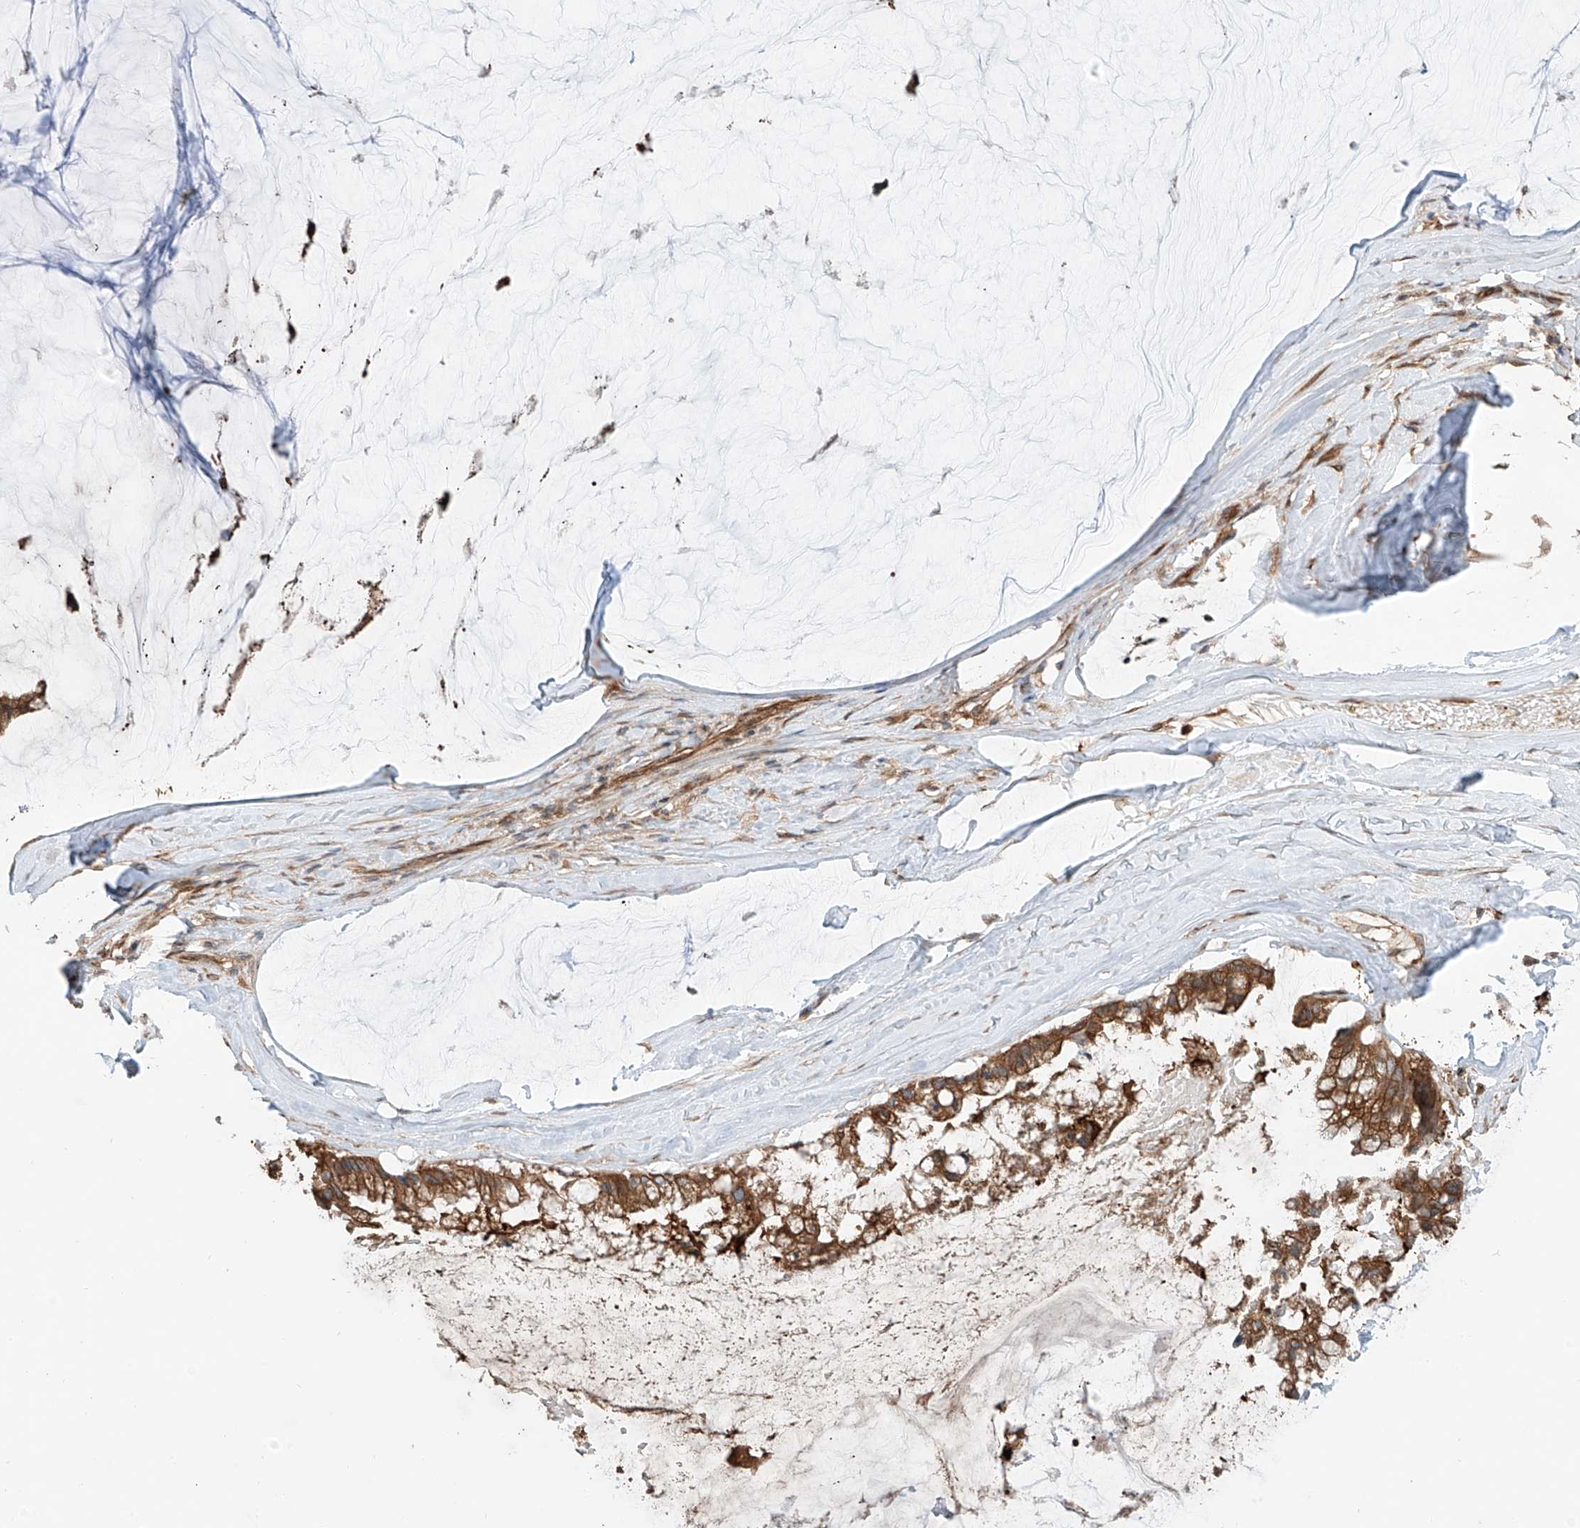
{"staining": {"intensity": "moderate", "quantity": ">75%", "location": "cytoplasmic/membranous"}, "tissue": "ovarian cancer", "cell_type": "Tumor cells", "image_type": "cancer", "snomed": [{"axis": "morphology", "description": "Cystadenocarcinoma, mucinous, NOS"}, {"axis": "topography", "description": "Ovary"}], "caption": "A brown stain highlights moderate cytoplasmic/membranous expression of a protein in human ovarian mucinous cystadenocarcinoma tumor cells.", "gene": "CEP162", "patient": {"sex": "female", "age": 39}}